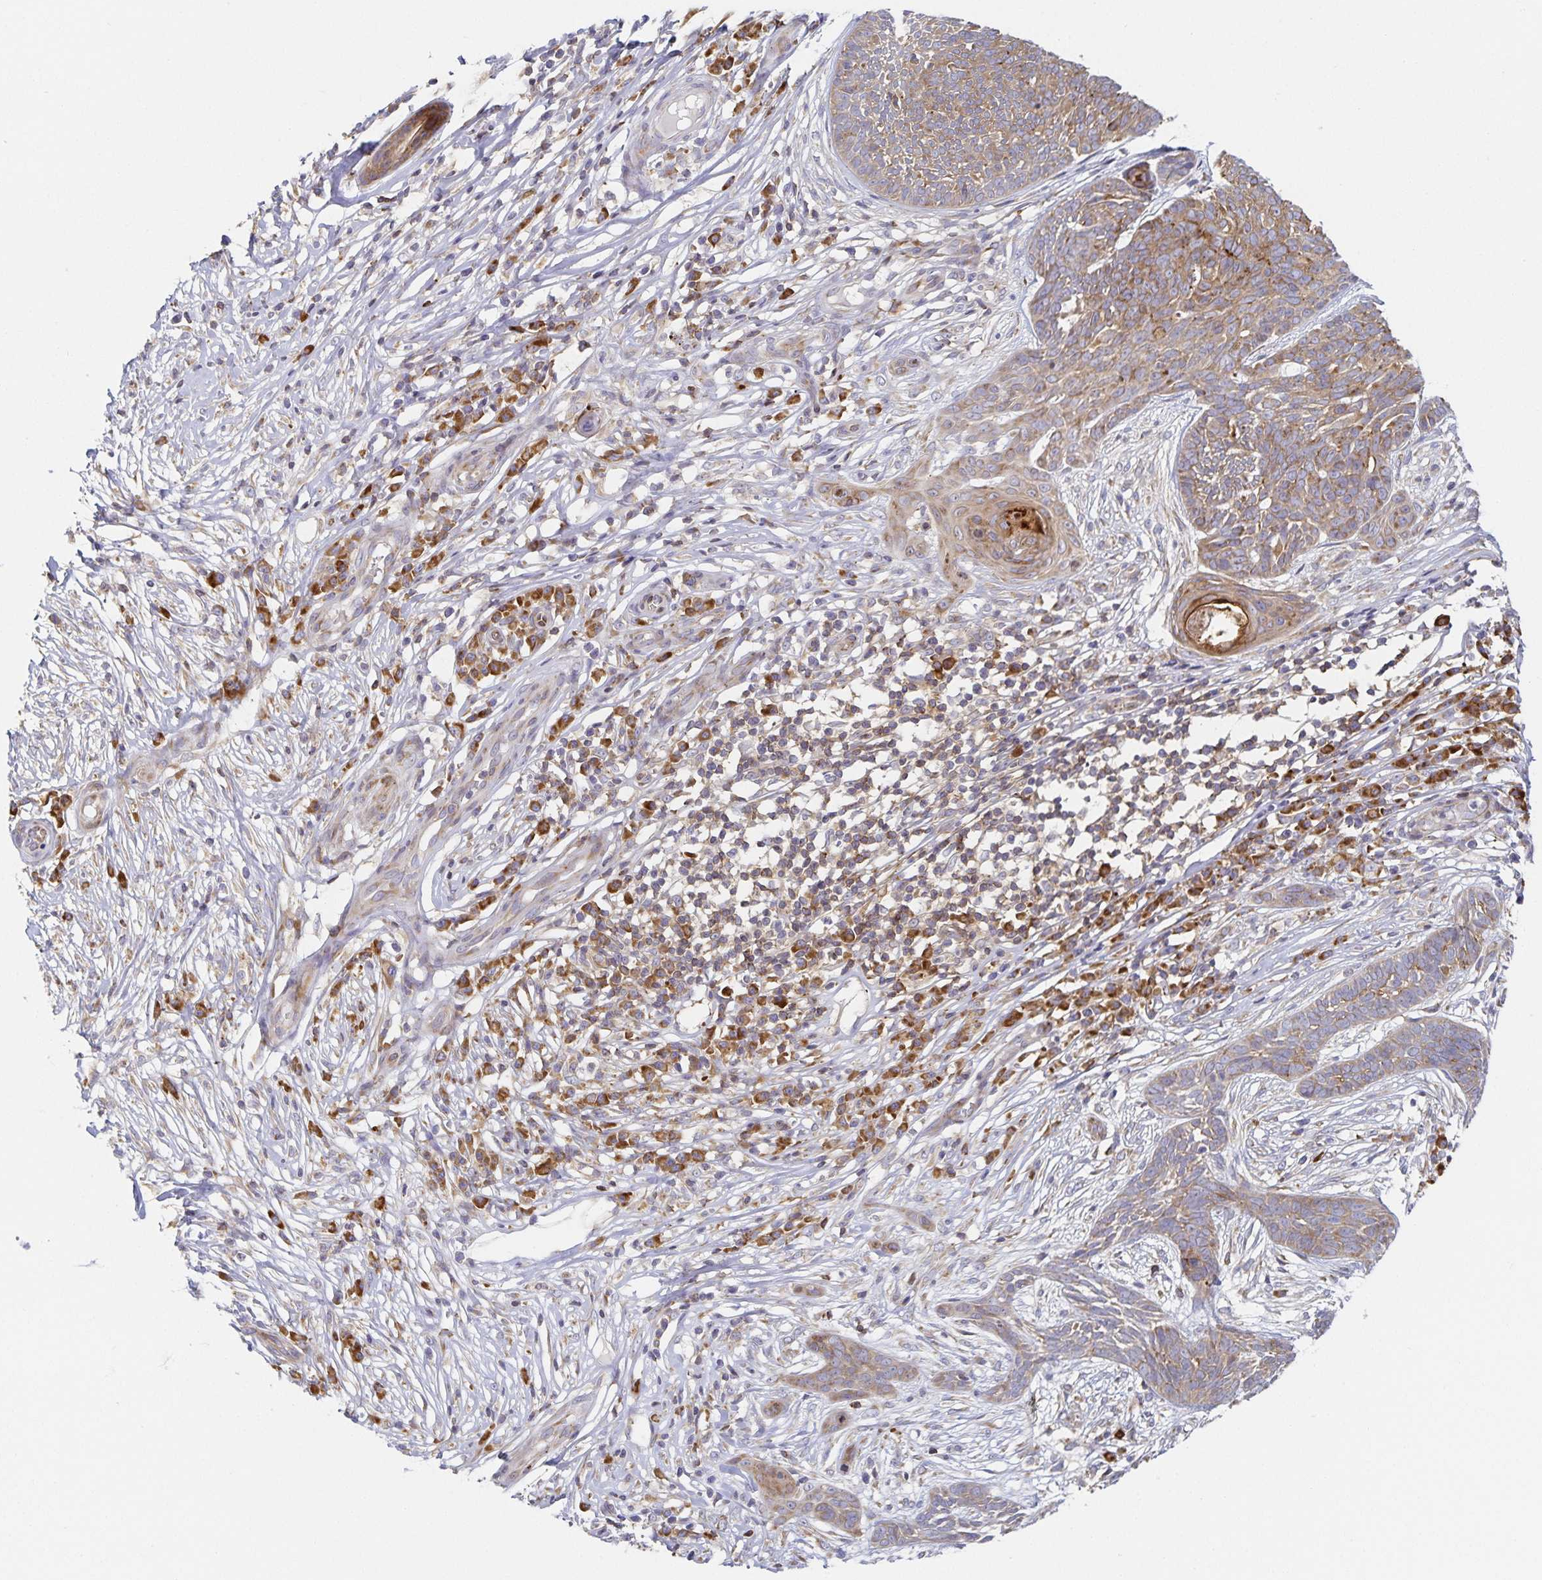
{"staining": {"intensity": "weak", "quantity": ">75%", "location": "cytoplasmic/membranous"}, "tissue": "skin cancer", "cell_type": "Tumor cells", "image_type": "cancer", "snomed": [{"axis": "morphology", "description": "Basal cell carcinoma"}, {"axis": "topography", "description": "Skin"}, {"axis": "topography", "description": "Skin, foot"}], "caption": "There is low levels of weak cytoplasmic/membranous positivity in tumor cells of basal cell carcinoma (skin), as demonstrated by immunohistochemical staining (brown color).", "gene": "NOMO1", "patient": {"sex": "female", "age": 86}}